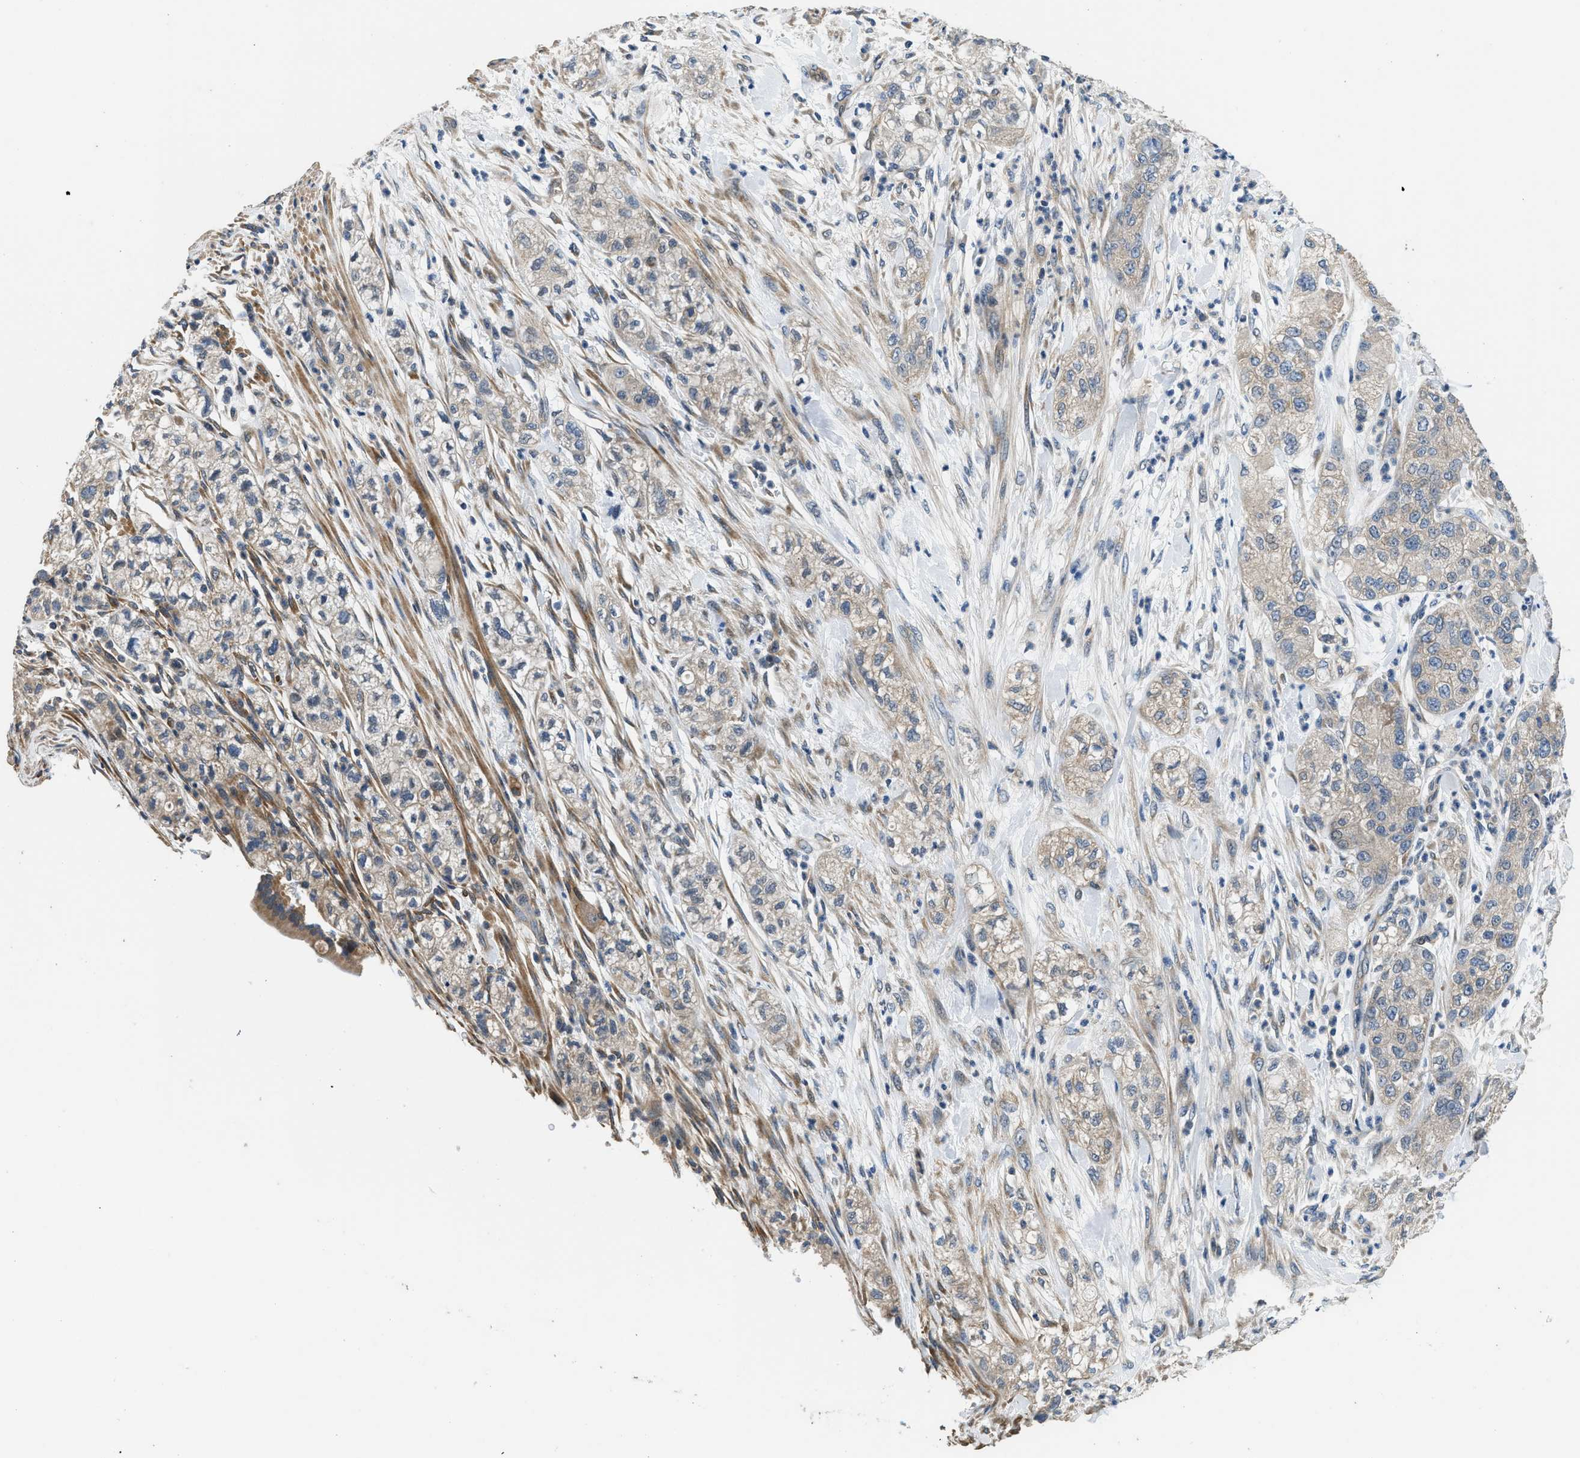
{"staining": {"intensity": "weak", "quantity": ">75%", "location": "cytoplasmic/membranous"}, "tissue": "pancreatic cancer", "cell_type": "Tumor cells", "image_type": "cancer", "snomed": [{"axis": "morphology", "description": "Adenocarcinoma, NOS"}, {"axis": "topography", "description": "Pancreas"}], "caption": "This micrograph reveals pancreatic cancer stained with IHC to label a protein in brown. The cytoplasmic/membranous of tumor cells show weak positivity for the protein. Nuclei are counter-stained blue.", "gene": "SSH2", "patient": {"sex": "female", "age": 78}}